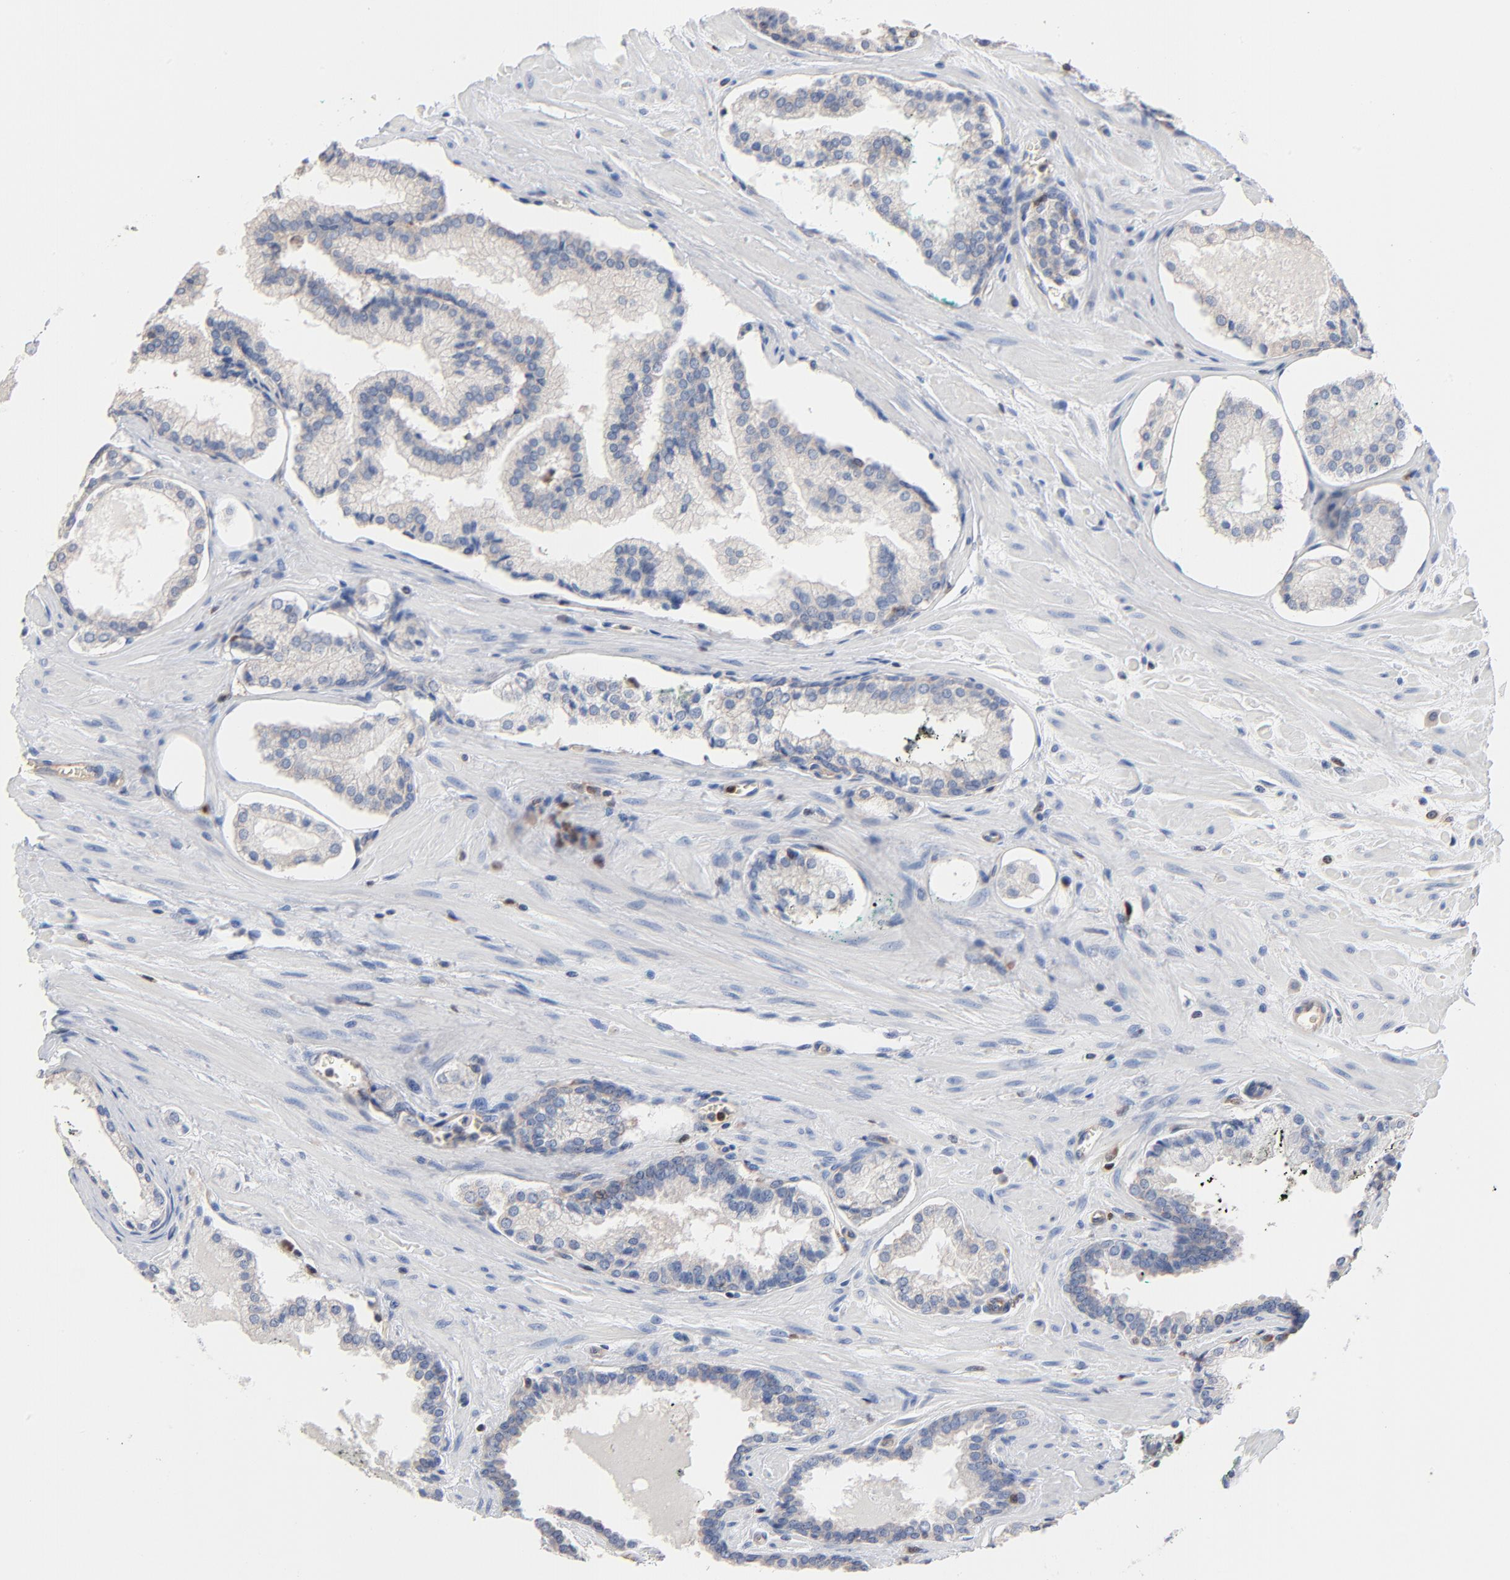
{"staining": {"intensity": "negative", "quantity": "none", "location": "none"}, "tissue": "prostate cancer", "cell_type": "Tumor cells", "image_type": "cancer", "snomed": [{"axis": "morphology", "description": "Adenocarcinoma, Medium grade"}, {"axis": "topography", "description": "Prostate"}], "caption": "Immunohistochemical staining of human prostate adenocarcinoma (medium-grade) reveals no significant expression in tumor cells. (DAB (3,3'-diaminobenzidine) IHC visualized using brightfield microscopy, high magnification).", "gene": "ARHGEF6", "patient": {"sex": "male", "age": 60}}